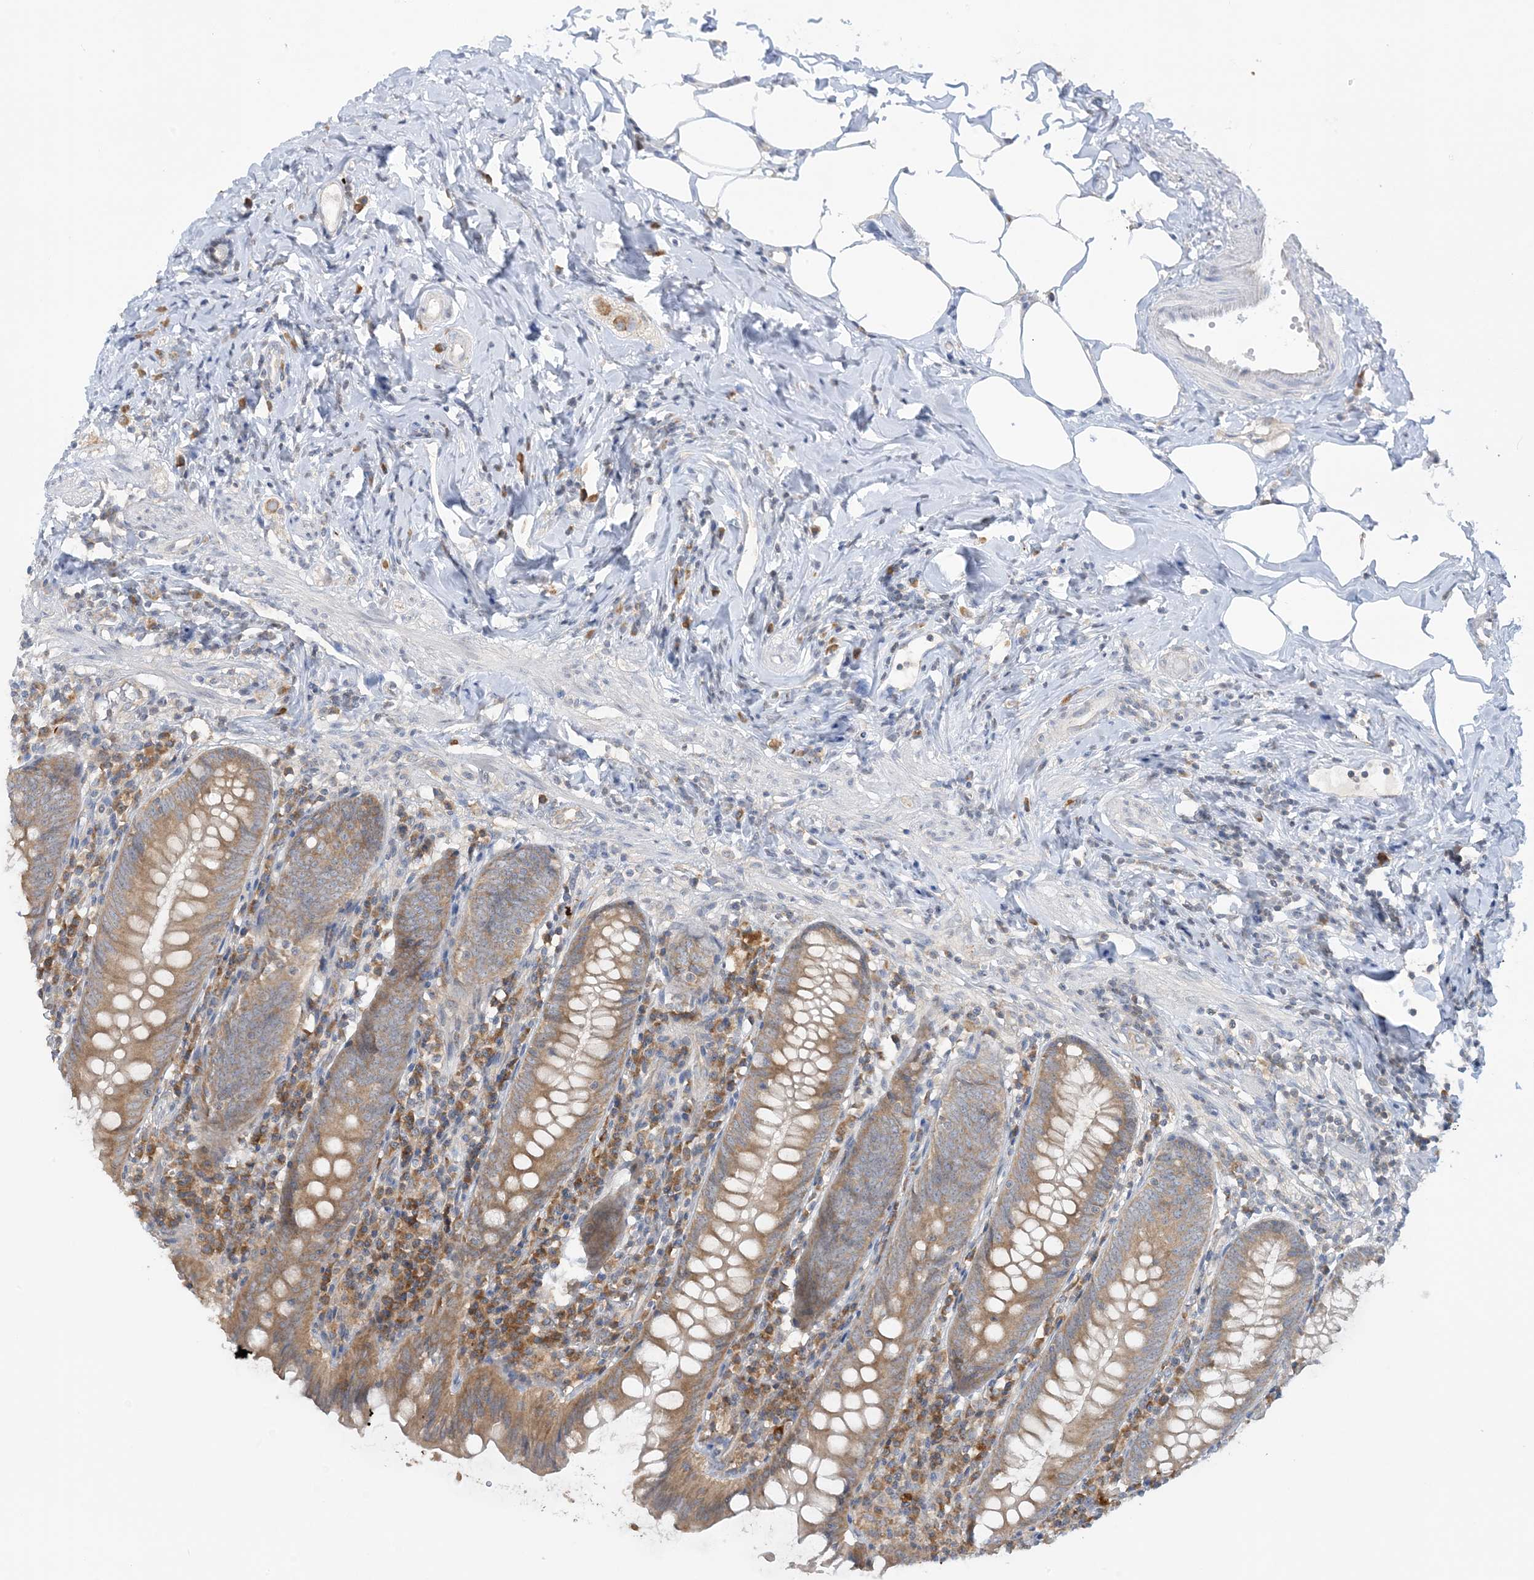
{"staining": {"intensity": "moderate", "quantity": ">75%", "location": "cytoplasmic/membranous"}, "tissue": "appendix", "cell_type": "Glandular cells", "image_type": "normal", "snomed": [{"axis": "morphology", "description": "Normal tissue, NOS"}, {"axis": "topography", "description": "Appendix"}], "caption": "A high-resolution image shows immunohistochemistry staining of unremarkable appendix, which exhibits moderate cytoplasmic/membranous expression in approximately >75% of glandular cells. (DAB (3,3'-diaminobenzidine) IHC with brightfield microscopy, high magnification).", "gene": "RPP40", "patient": {"sex": "female", "age": 54}}